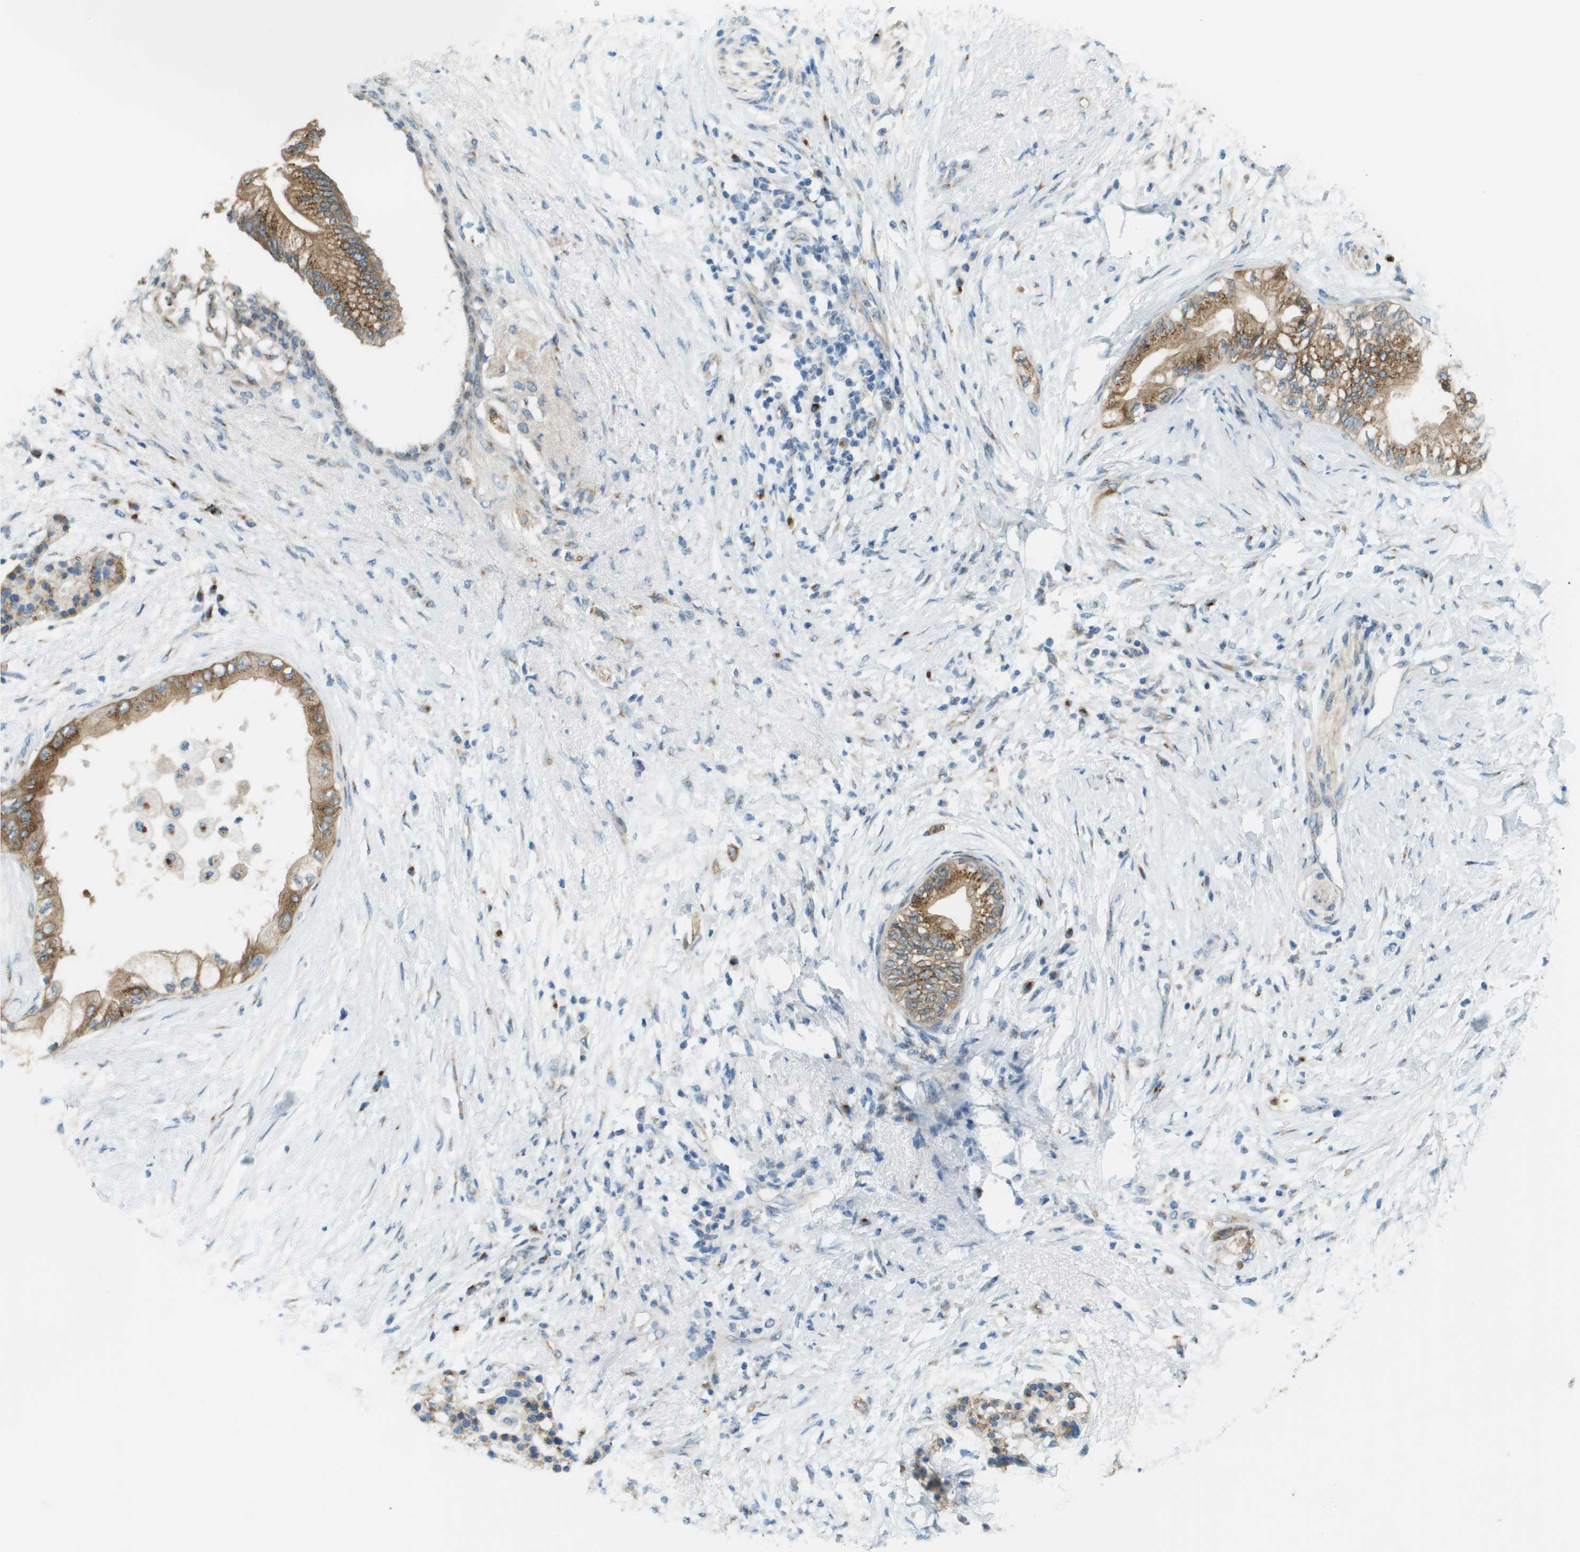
{"staining": {"intensity": "moderate", "quantity": ">75%", "location": "cytoplasmic/membranous"}, "tissue": "pancreatic cancer", "cell_type": "Tumor cells", "image_type": "cancer", "snomed": [{"axis": "morphology", "description": "Normal tissue, NOS"}, {"axis": "morphology", "description": "Adenocarcinoma, NOS"}, {"axis": "topography", "description": "Pancreas"}, {"axis": "topography", "description": "Duodenum"}], "caption": "Immunohistochemistry (IHC) of human pancreatic cancer reveals medium levels of moderate cytoplasmic/membranous staining in approximately >75% of tumor cells. (DAB (3,3'-diaminobenzidine) = brown stain, brightfield microscopy at high magnification).", "gene": "ACBD3", "patient": {"sex": "female", "age": 60}}